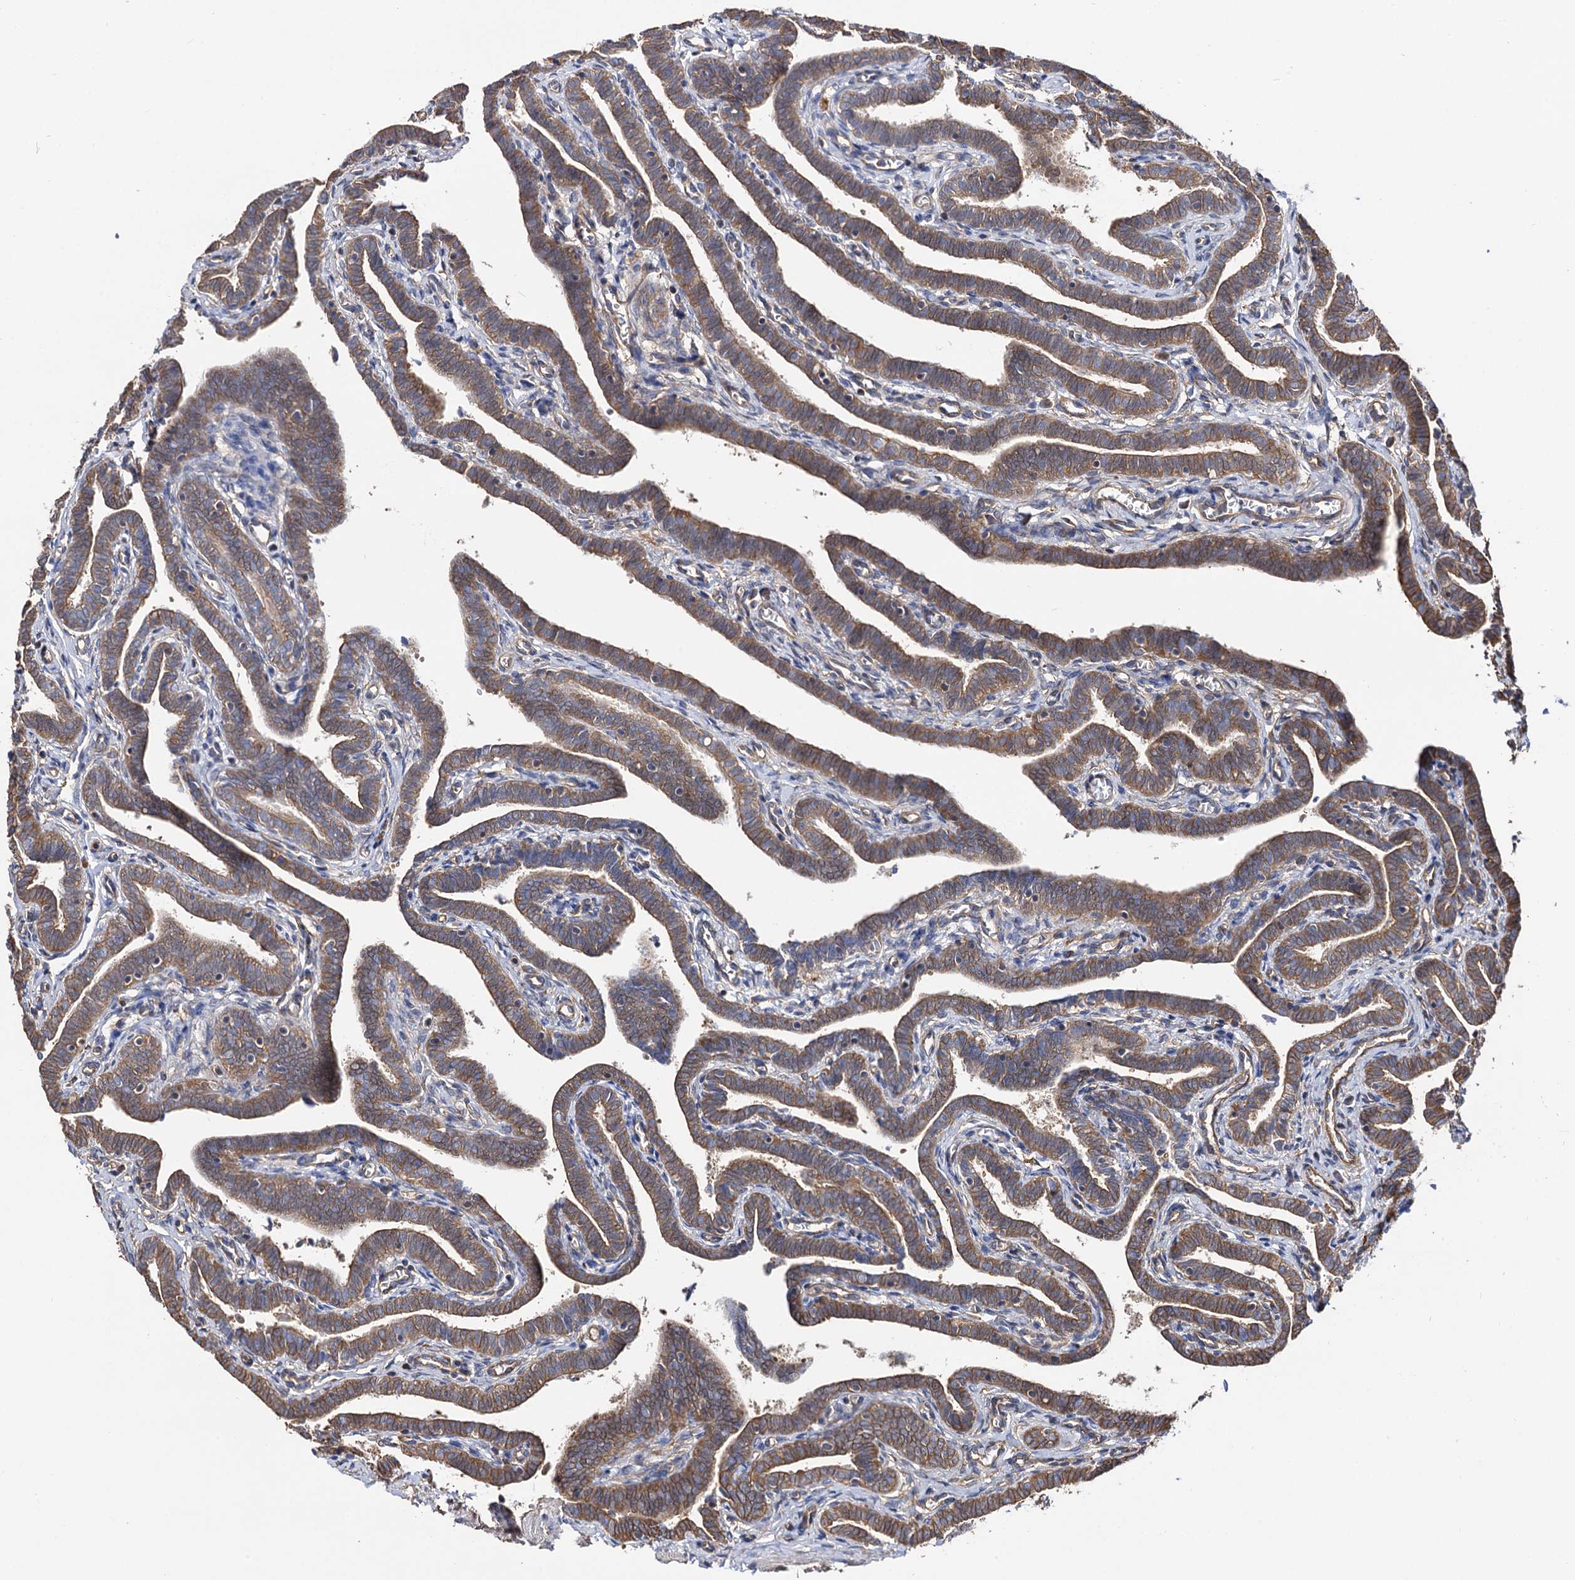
{"staining": {"intensity": "moderate", "quantity": ">75%", "location": "cytoplasmic/membranous"}, "tissue": "fallopian tube", "cell_type": "Glandular cells", "image_type": "normal", "snomed": [{"axis": "morphology", "description": "Normal tissue, NOS"}, {"axis": "topography", "description": "Fallopian tube"}], "caption": "Fallopian tube stained with immunohistochemistry reveals moderate cytoplasmic/membranous positivity in approximately >75% of glandular cells. (Stains: DAB (3,3'-diaminobenzidine) in brown, nuclei in blue, Microscopy: brightfield microscopy at high magnification).", "gene": "IDI1", "patient": {"sex": "female", "age": 36}}